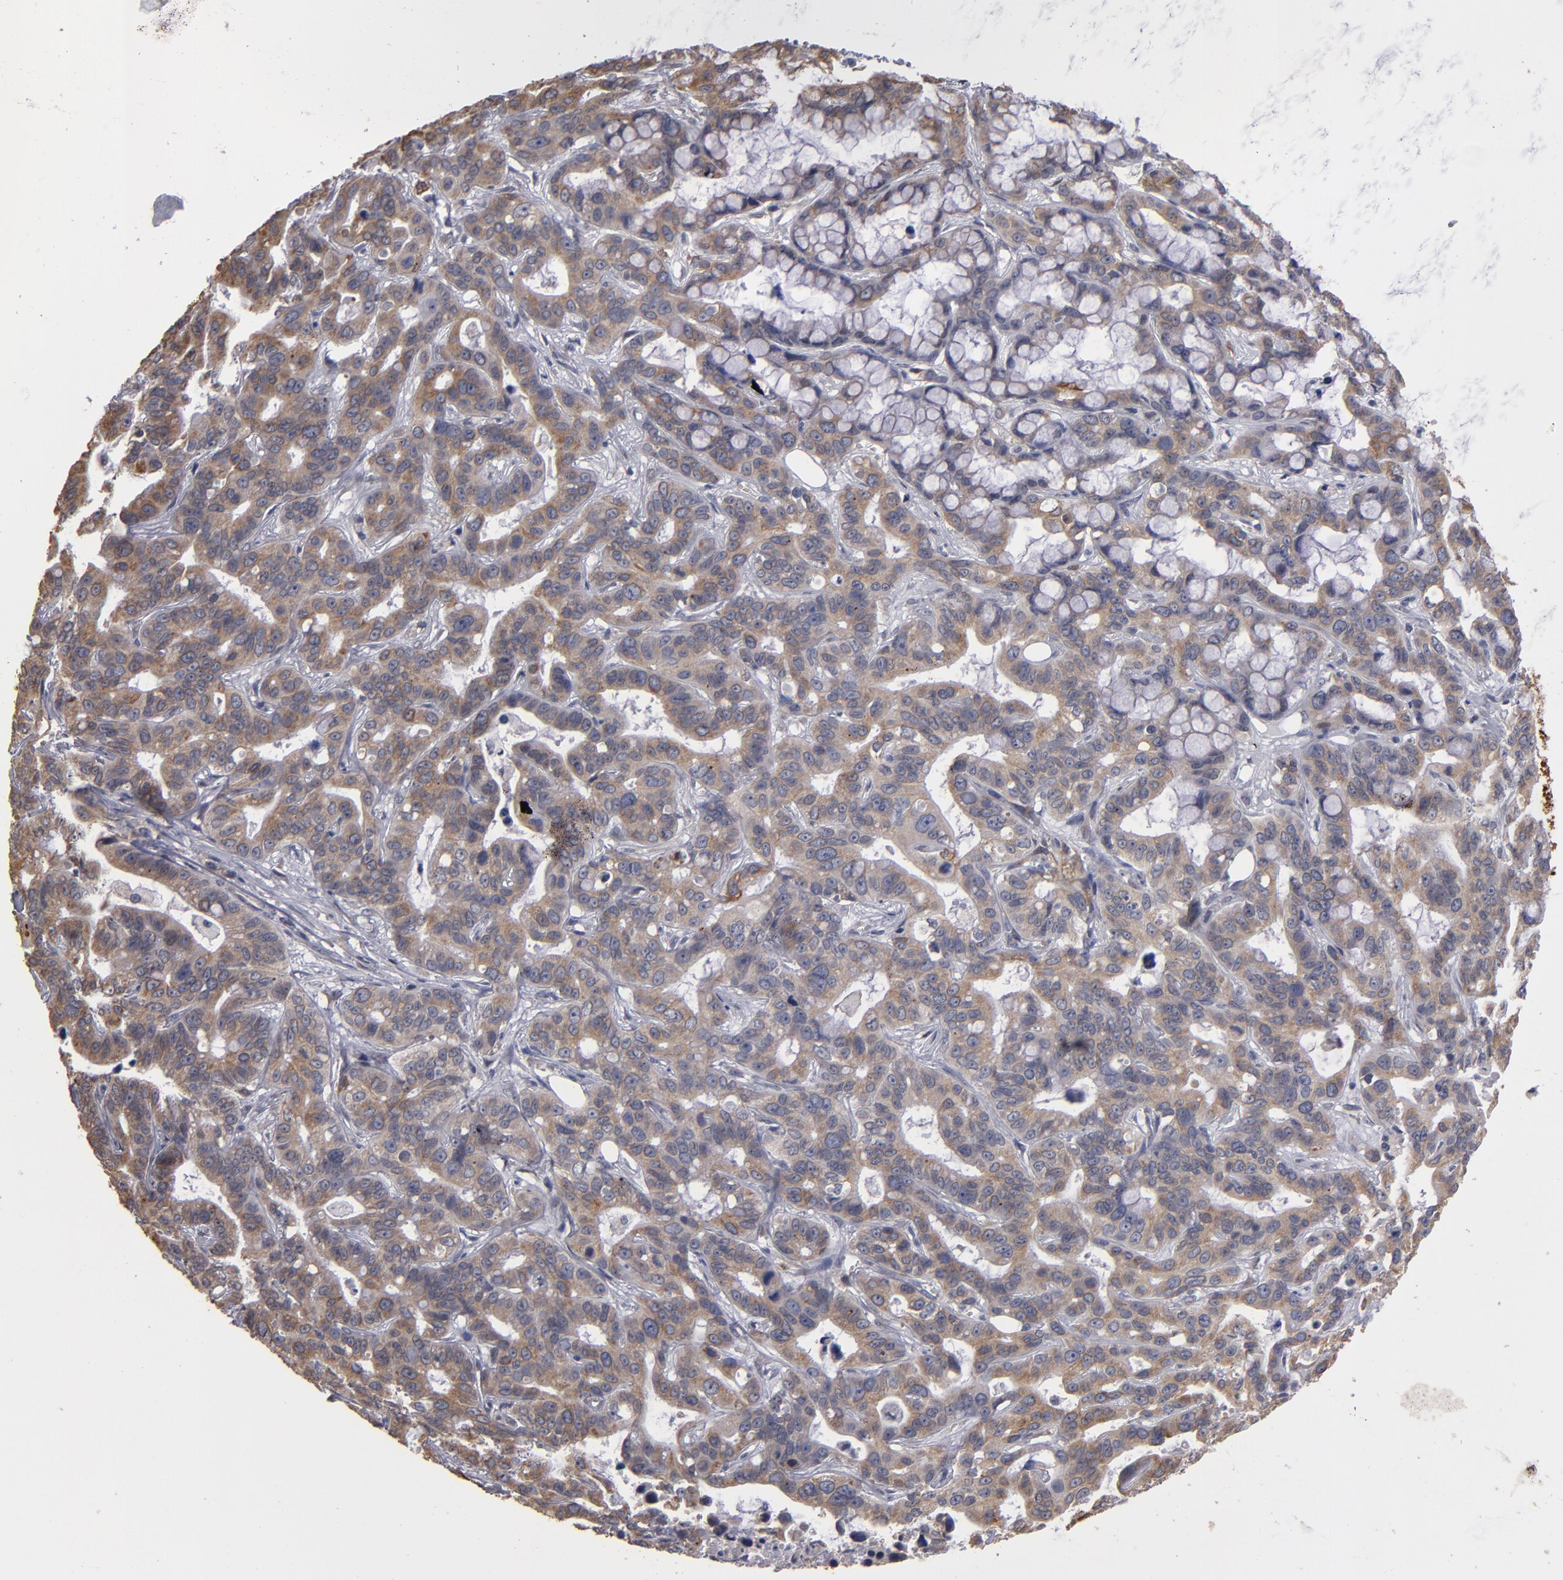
{"staining": {"intensity": "weak", "quantity": ">75%", "location": "cytoplasmic/membranous"}, "tissue": "liver cancer", "cell_type": "Tumor cells", "image_type": "cancer", "snomed": [{"axis": "morphology", "description": "Cholangiocarcinoma"}, {"axis": "topography", "description": "Liver"}], "caption": "High-power microscopy captured an IHC photomicrograph of cholangiocarcinoma (liver), revealing weak cytoplasmic/membranous staining in approximately >75% of tumor cells.", "gene": "PGRMC1", "patient": {"sex": "female", "age": 65}}